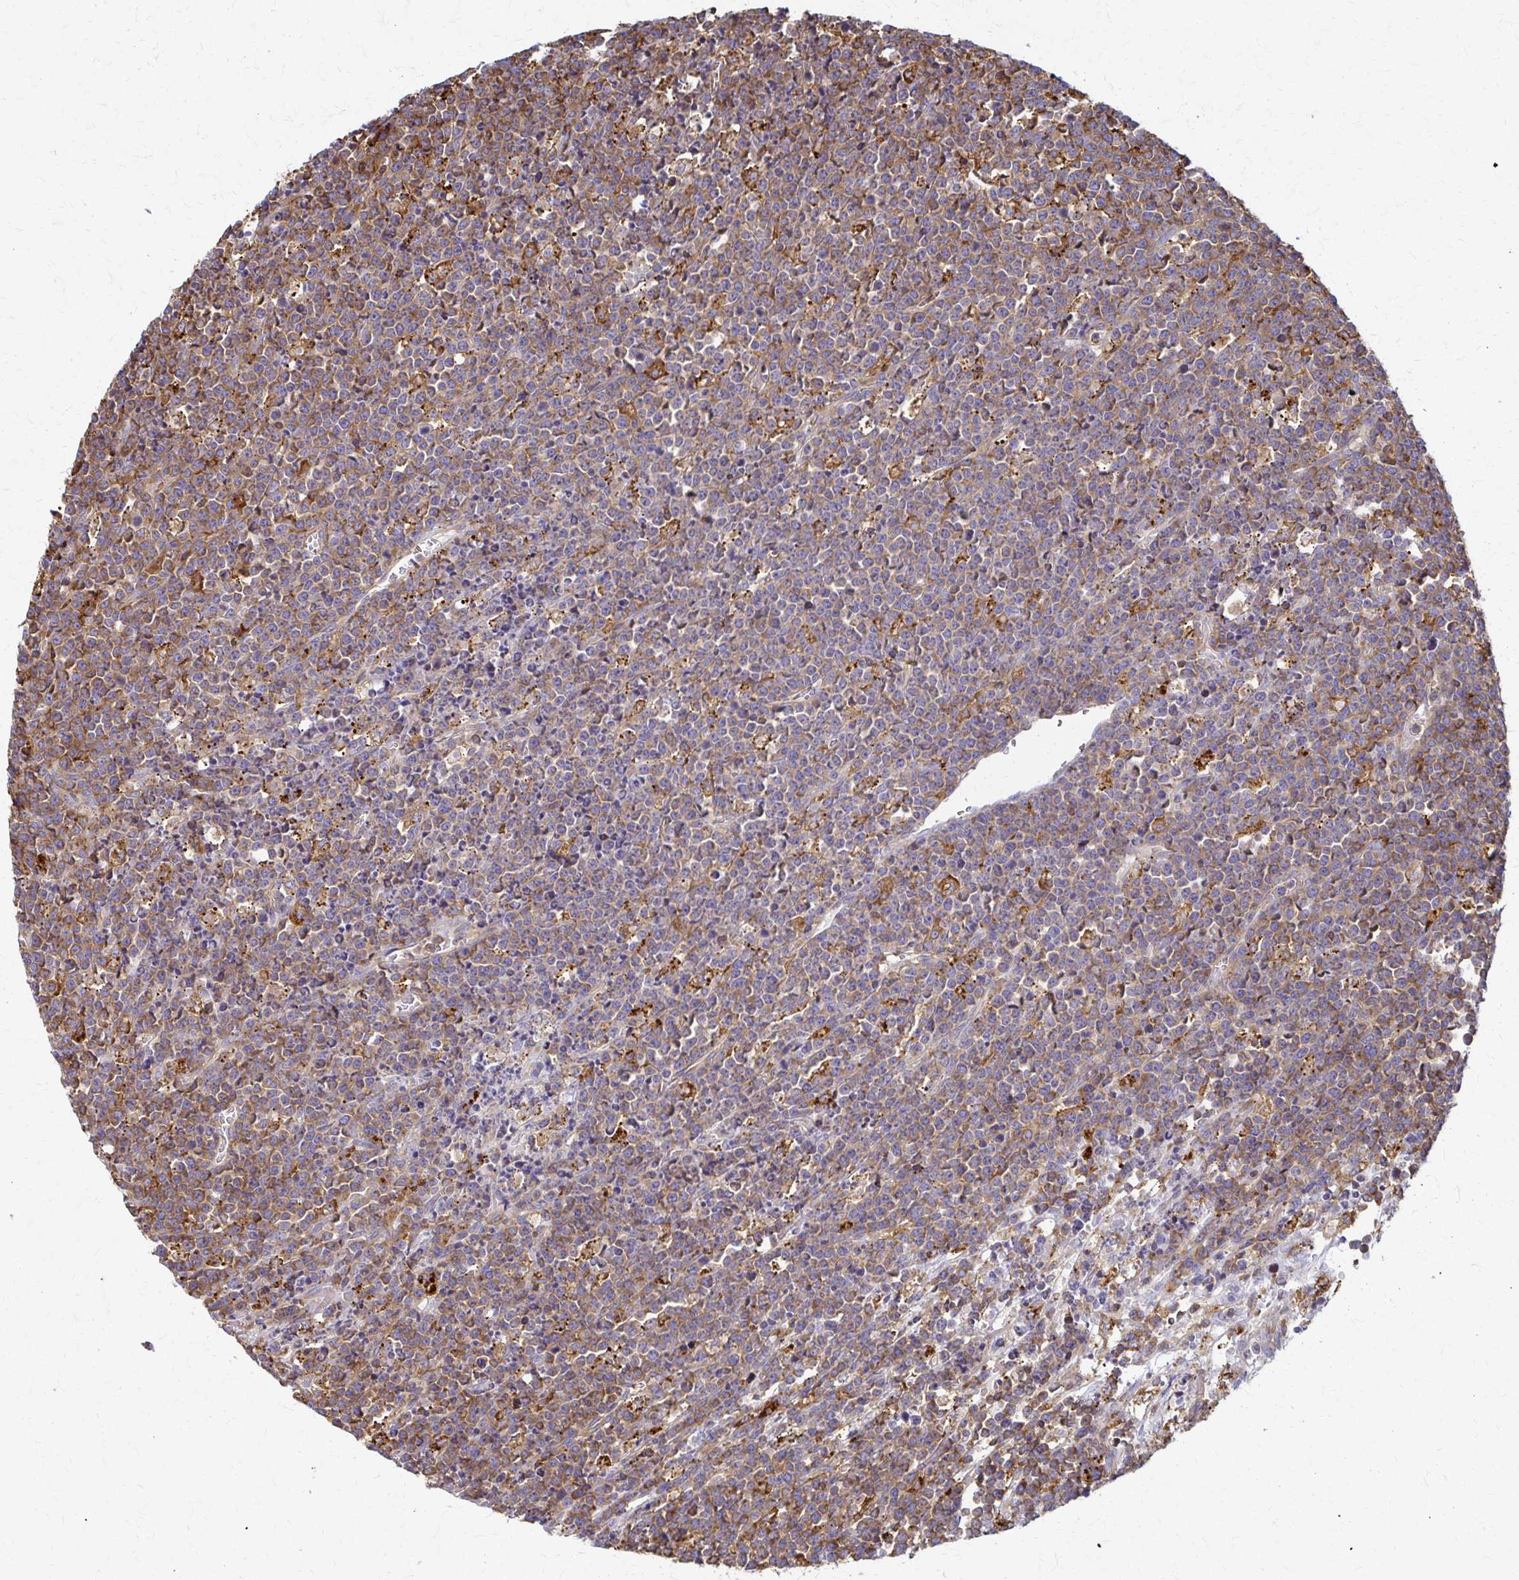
{"staining": {"intensity": "moderate", "quantity": ">75%", "location": "cytoplasmic/membranous"}, "tissue": "lymphoma", "cell_type": "Tumor cells", "image_type": "cancer", "snomed": [{"axis": "morphology", "description": "Malignant lymphoma, non-Hodgkin's type, High grade"}, {"axis": "topography", "description": "Ovary"}], "caption": "Immunohistochemistry (IHC) of malignant lymphoma, non-Hodgkin's type (high-grade) demonstrates medium levels of moderate cytoplasmic/membranous positivity in approximately >75% of tumor cells. (DAB (3,3'-diaminobenzidine) IHC, brown staining for protein, blue staining for nuclei).", "gene": "WASF2", "patient": {"sex": "female", "age": 56}}